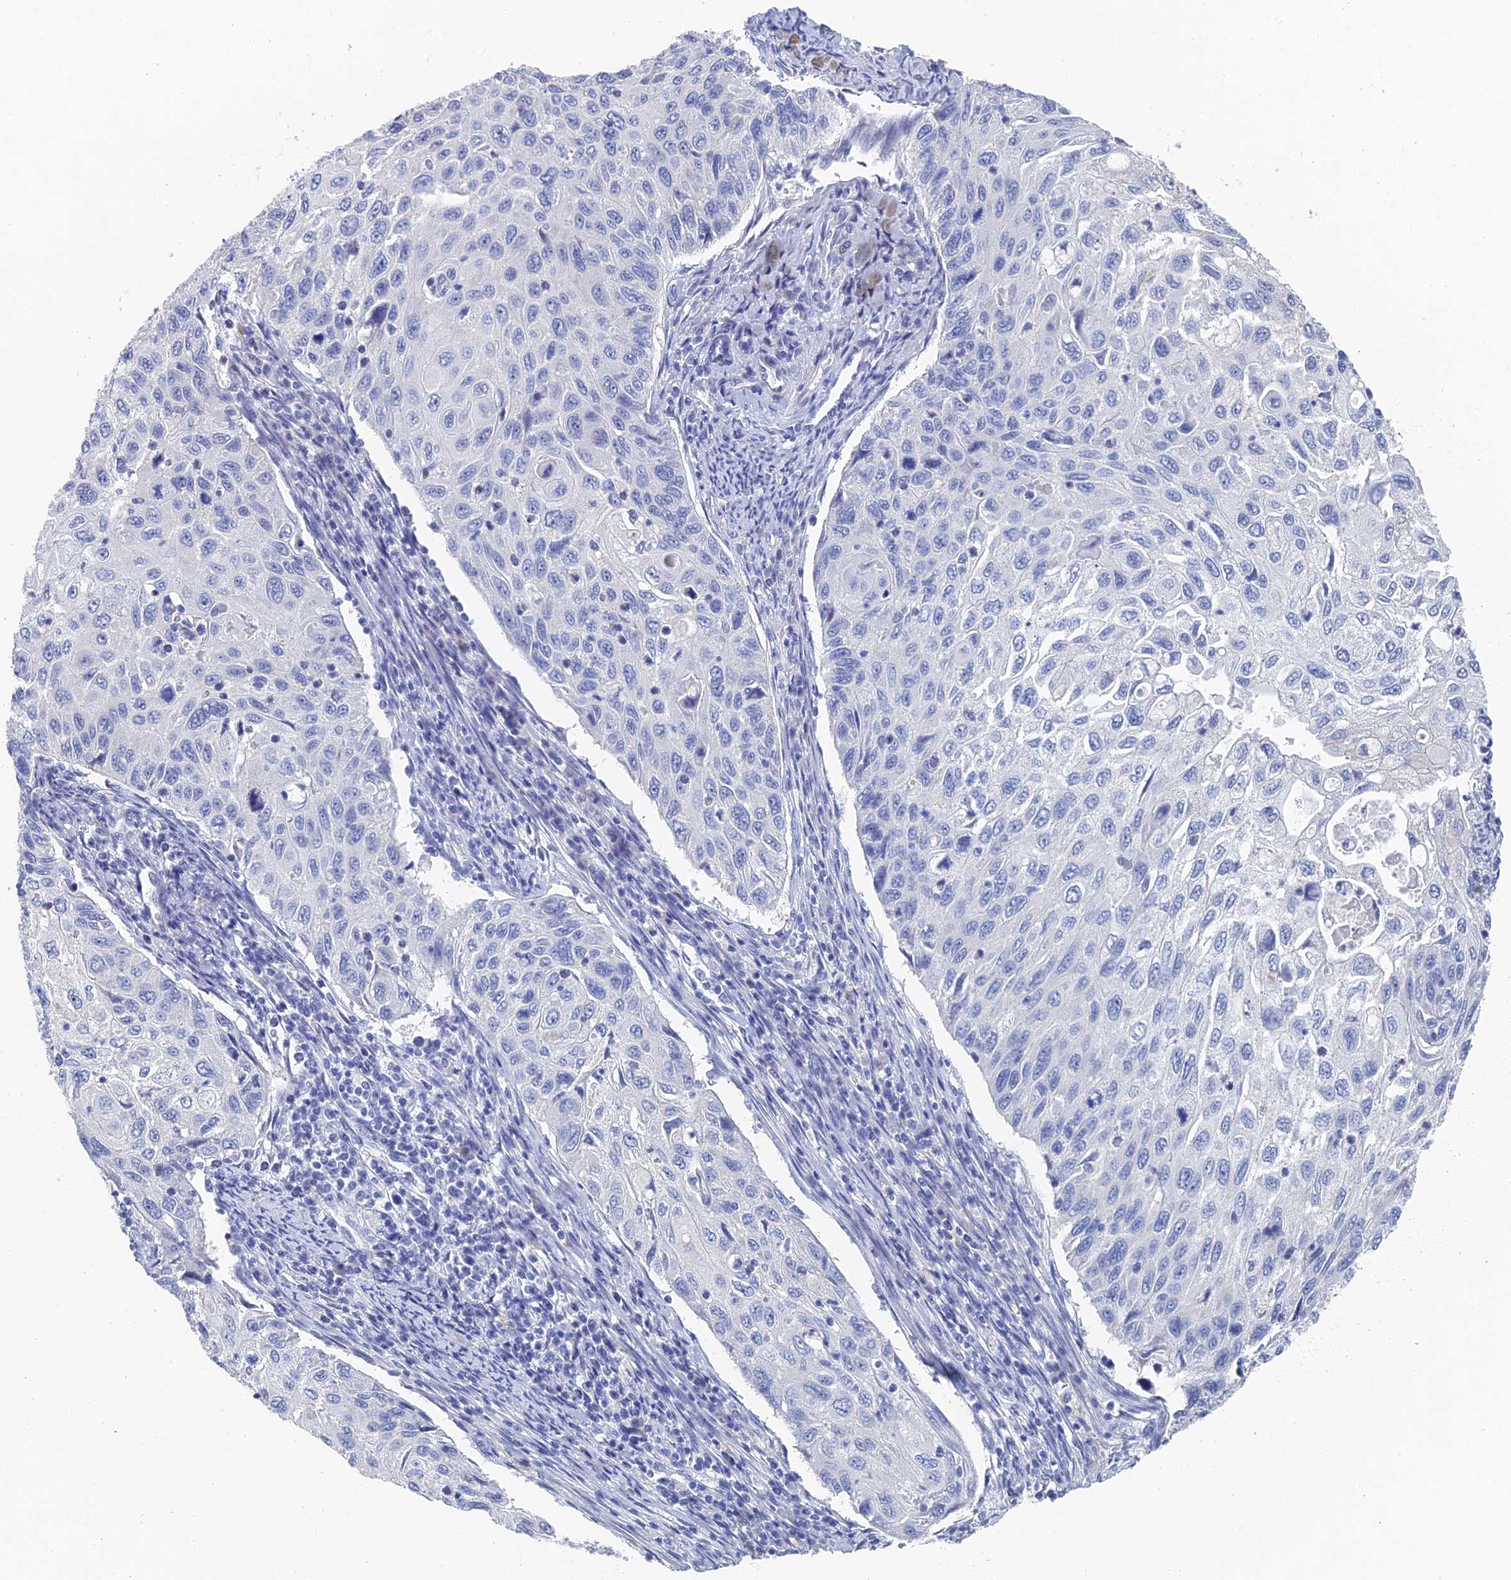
{"staining": {"intensity": "negative", "quantity": "none", "location": "none"}, "tissue": "cervical cancer", "cell_type": "Tumor cells", "image_type": "cancer", "snomed": [{"axis": "morphology", "description": "Squamous cell carcinoma, NOS"}, {"axis": "topography", "description": "Cervix"}], "caption": "Immunohistochemical staining of cervical cancer shows no significant expression in tumor cells. (DAB immunohistochemistry visualized using brightfield microscopy, high magnification).", "gene": "GFAP", "patient": {"sex": "female", "age": 70}}